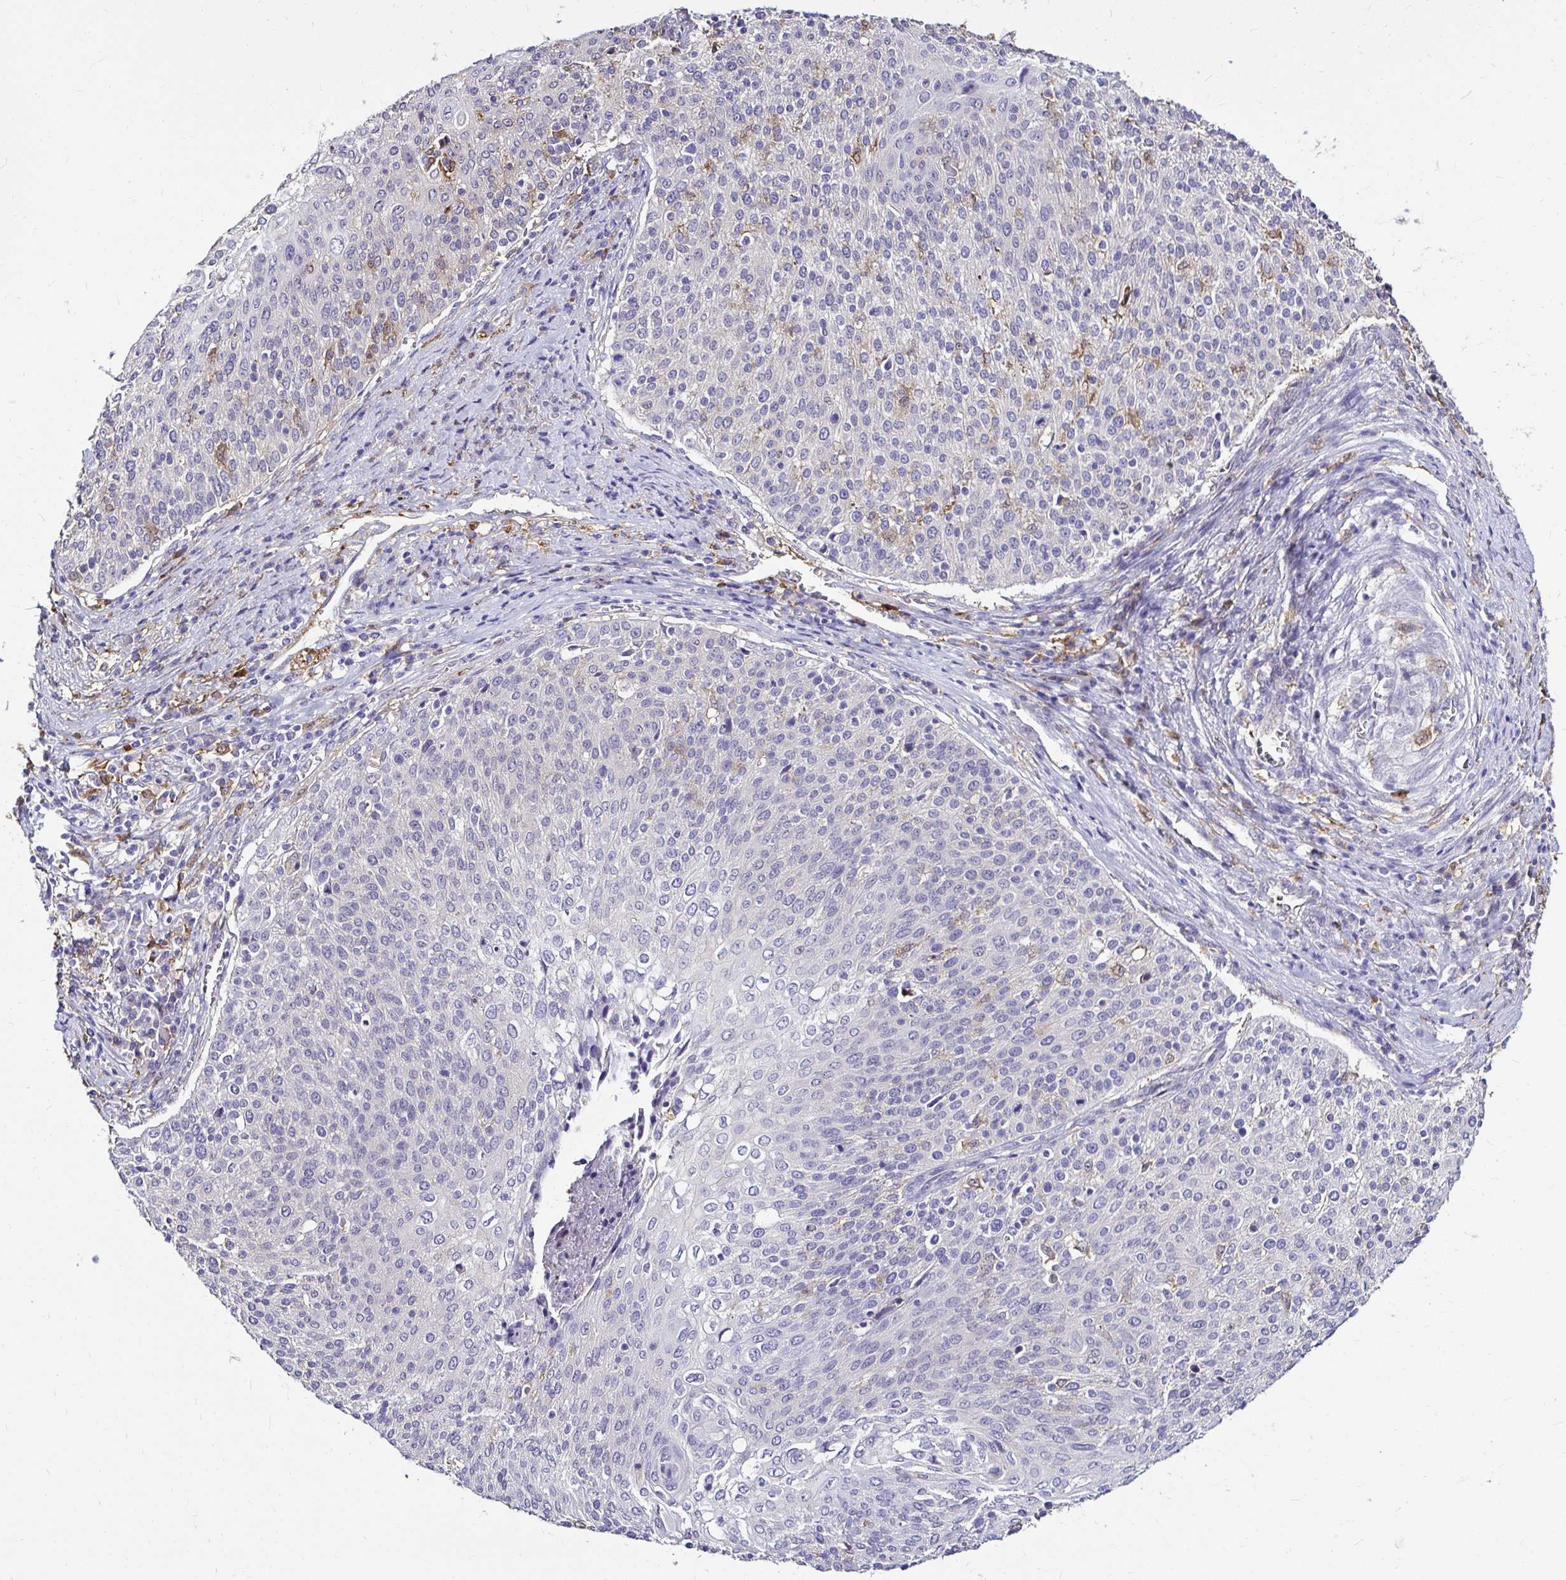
{"staining": {"intensity": "negative", "quantity": "none", "location": "none"}, "tissue": "cervical cancer", "cell_type": "Tumor cells", "image_type": "cancer", "snomed": [{"axis": "morphology", "description": "Squamous cell carcinoma, NOS"}, {"axis": "topography", "description": "Cervix"}], "caption": "IHC of cervical cancer (squamous cell carcinoma) demonstrates no expression in tumor cells.", "gene": "IDH1", "patient": {"sex": "female", "age": 31}}